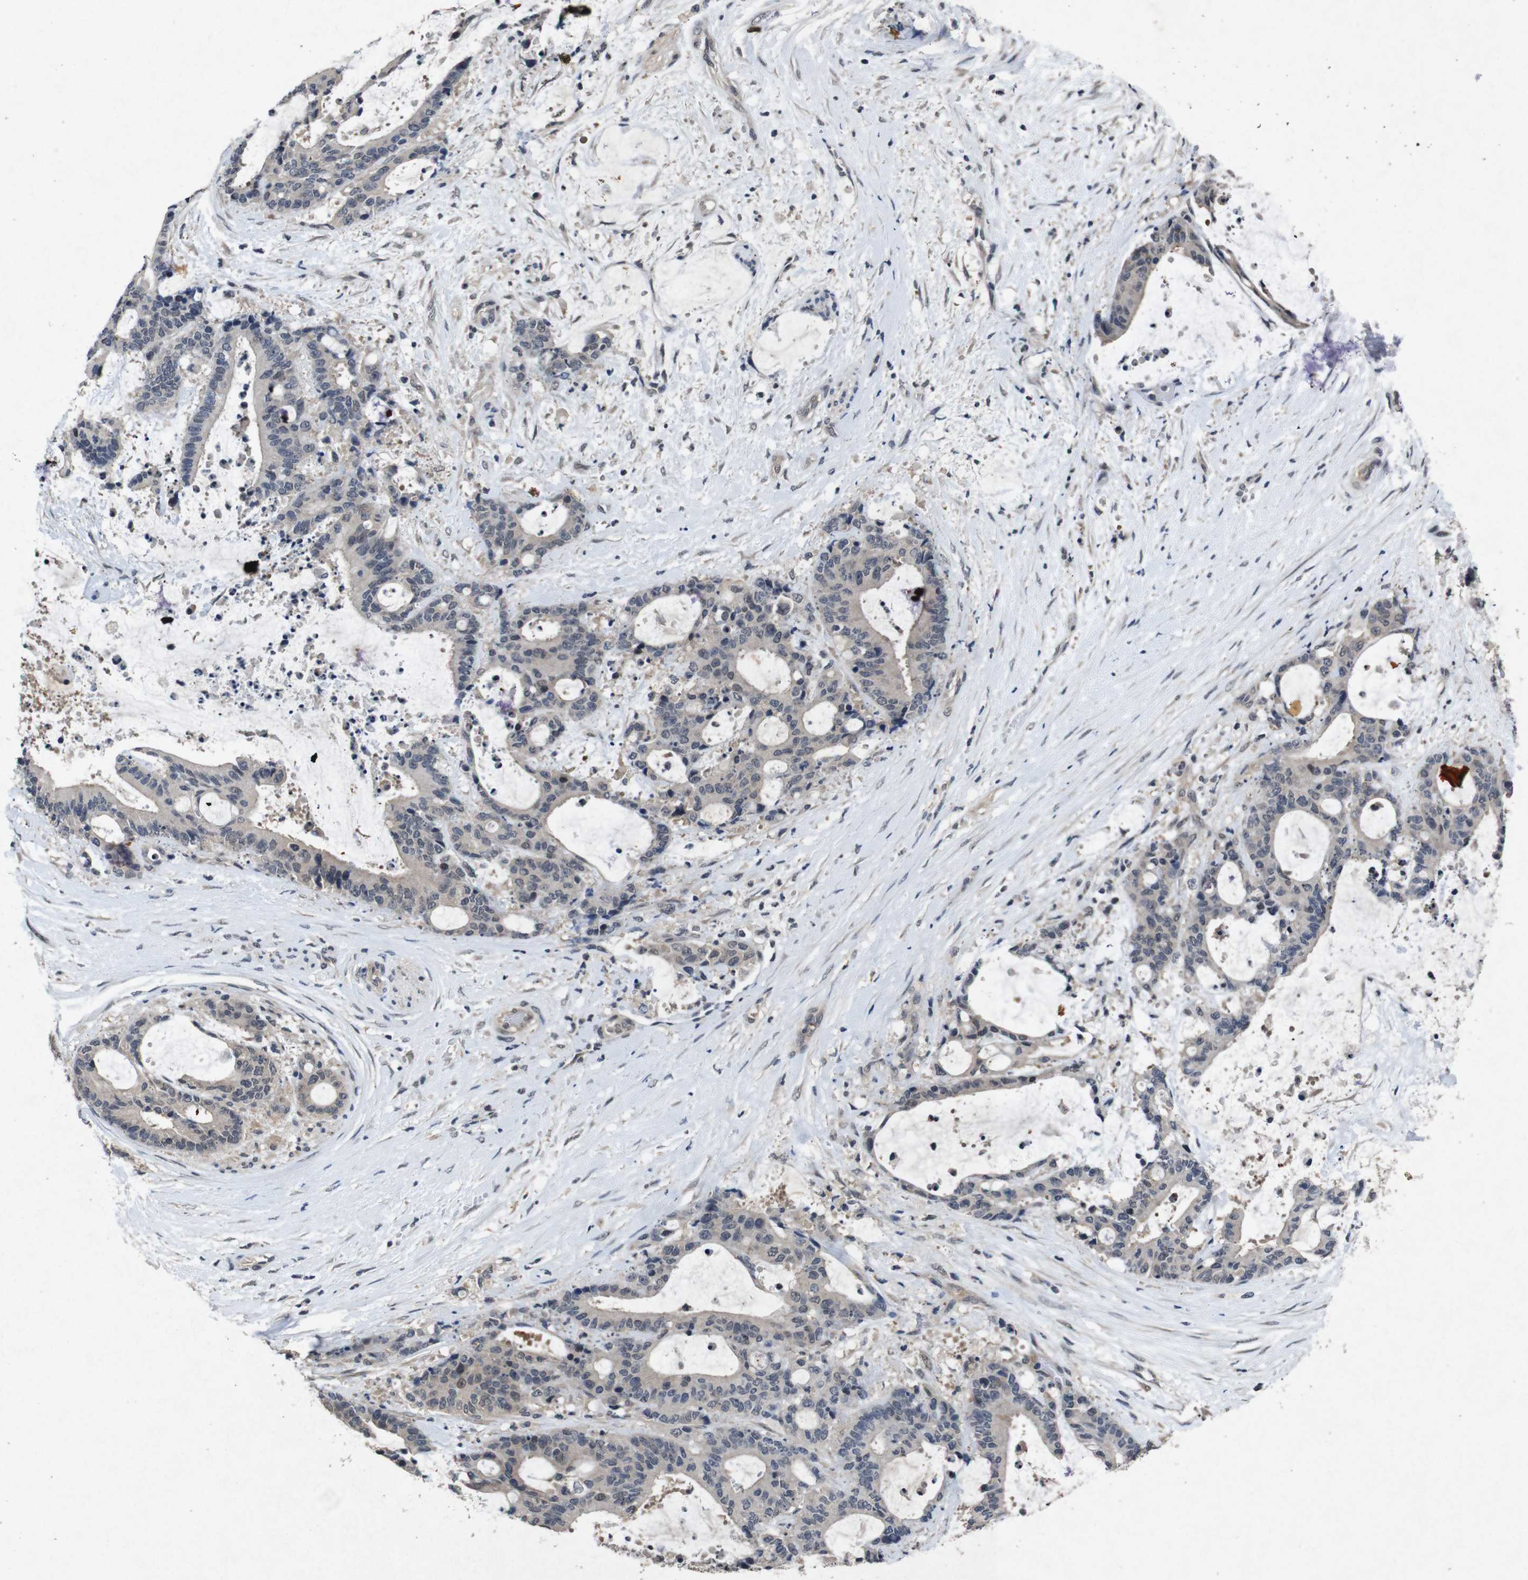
{"staining": {"intensity": "negative", "quantity": "none", "location": "none"}, "tissue": "liver cancer", "cell_type": "Tumor cells", "image_type": "cancer", "snomed": [{"axis": "morphology", "description": "Normal tissue, NOS"}, {"axis": "morphology", "description": "Cholangiocarcinoma"}, {"axis": "topography", "description": "Liver"}, {"axis": "topography", "description": "Peripheral nerve tissue"}], "caption": "Photomicrograph shows no protein expression in tumor cells of cholangiocarcinoma (liver) tissue.", "gene": "AKT3", "patient": {"sex": "female", "age": 73}}